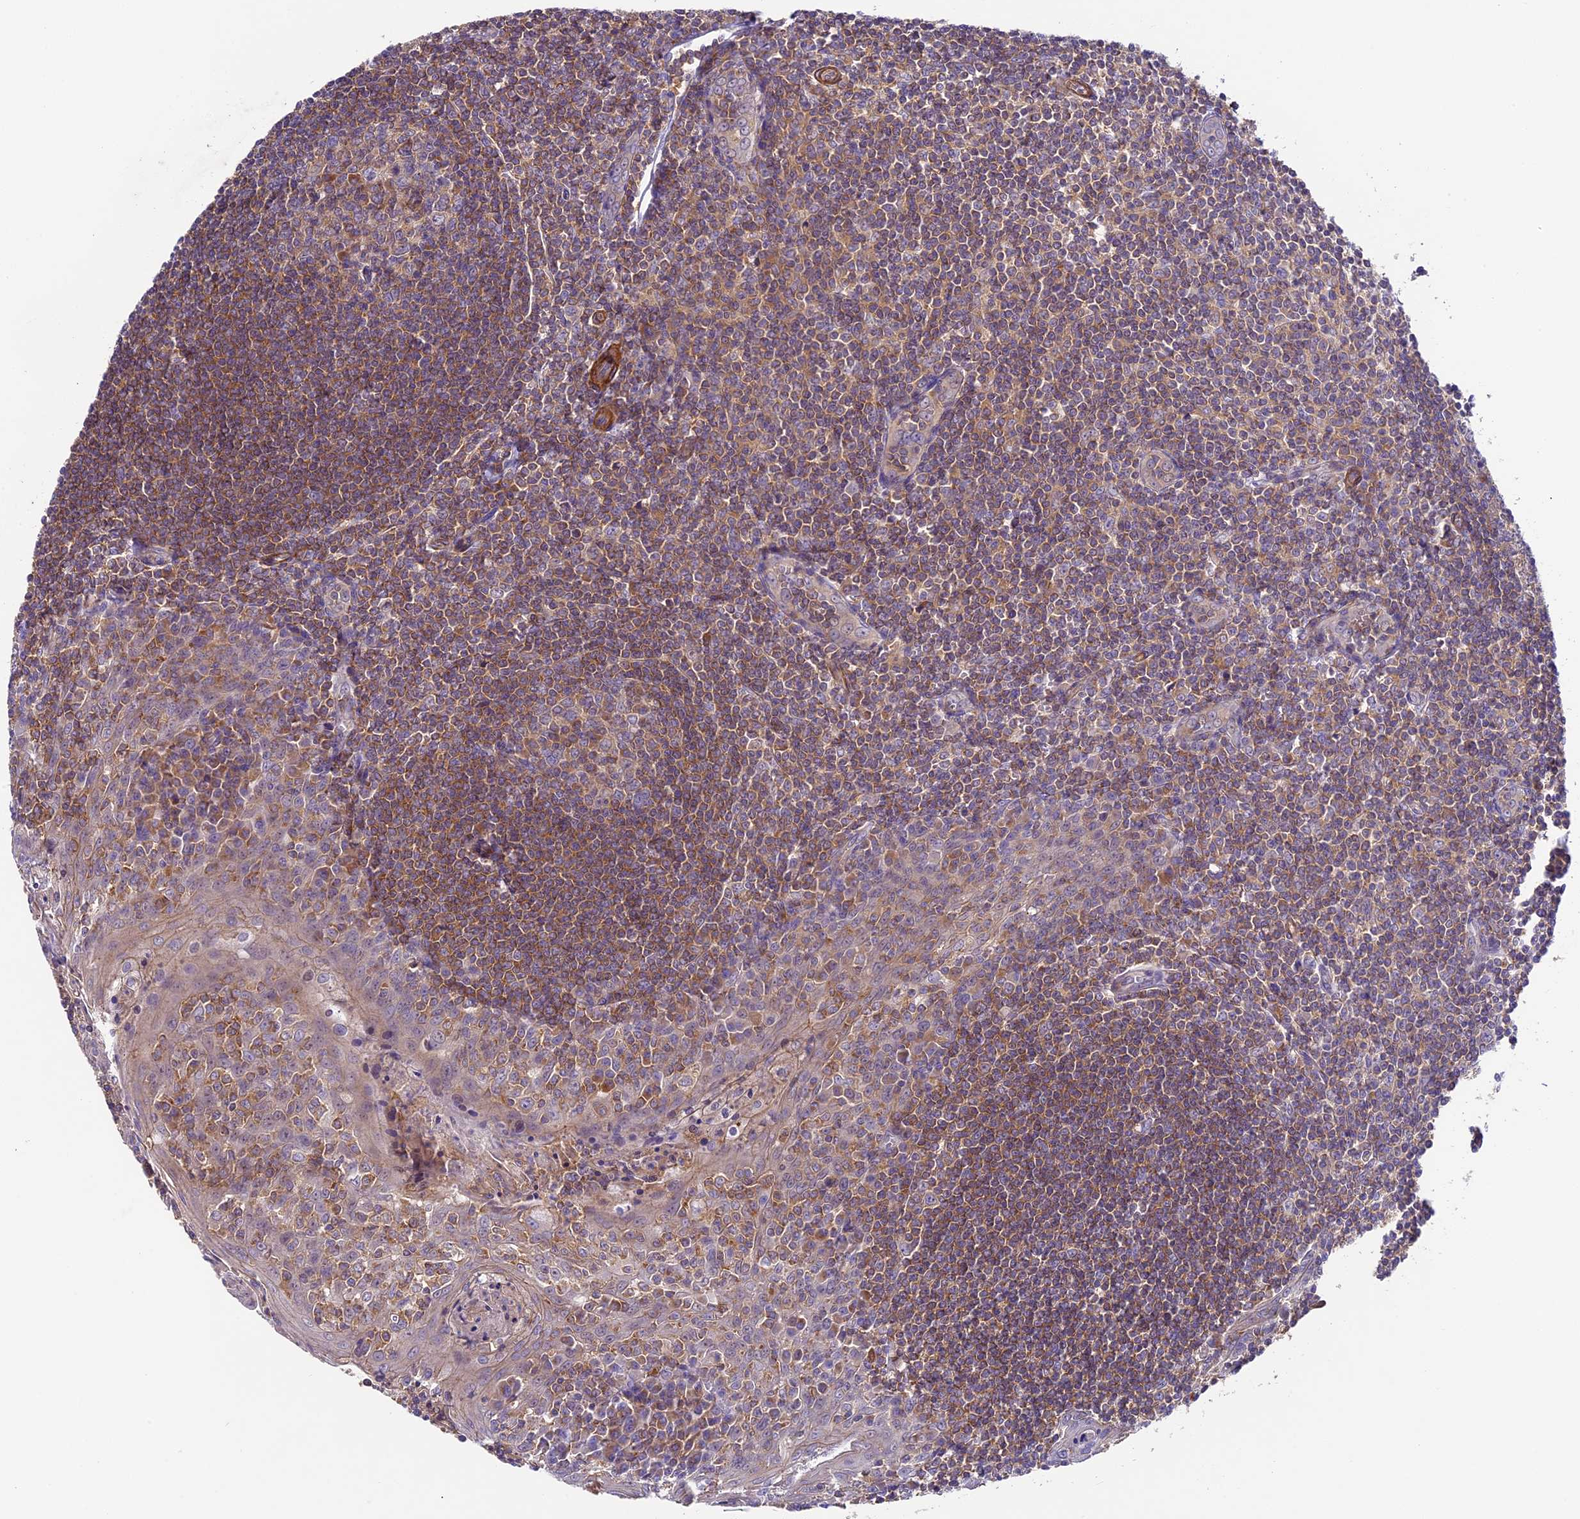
{"staining": {"intensity": "moderate", "quantity": ">75%", "location": "cytoplasmic/membranous"}, "tissue": "tonsil", "cell_type": "Germinal center cells", "image_type": "normal", "snomed": [{"axis": "morphology", "description": "Normal tissue, NOS"}, {"axis": "topography", "description": "Tonsil"}], "caption": "Tonsil stained for a protein (brown) shows moderate cytoplasmic/membranous positive staining in about >75% of germinal center cells.", "gene": "TBC1D1", "patient": {"sex": "male", "age": 27}}